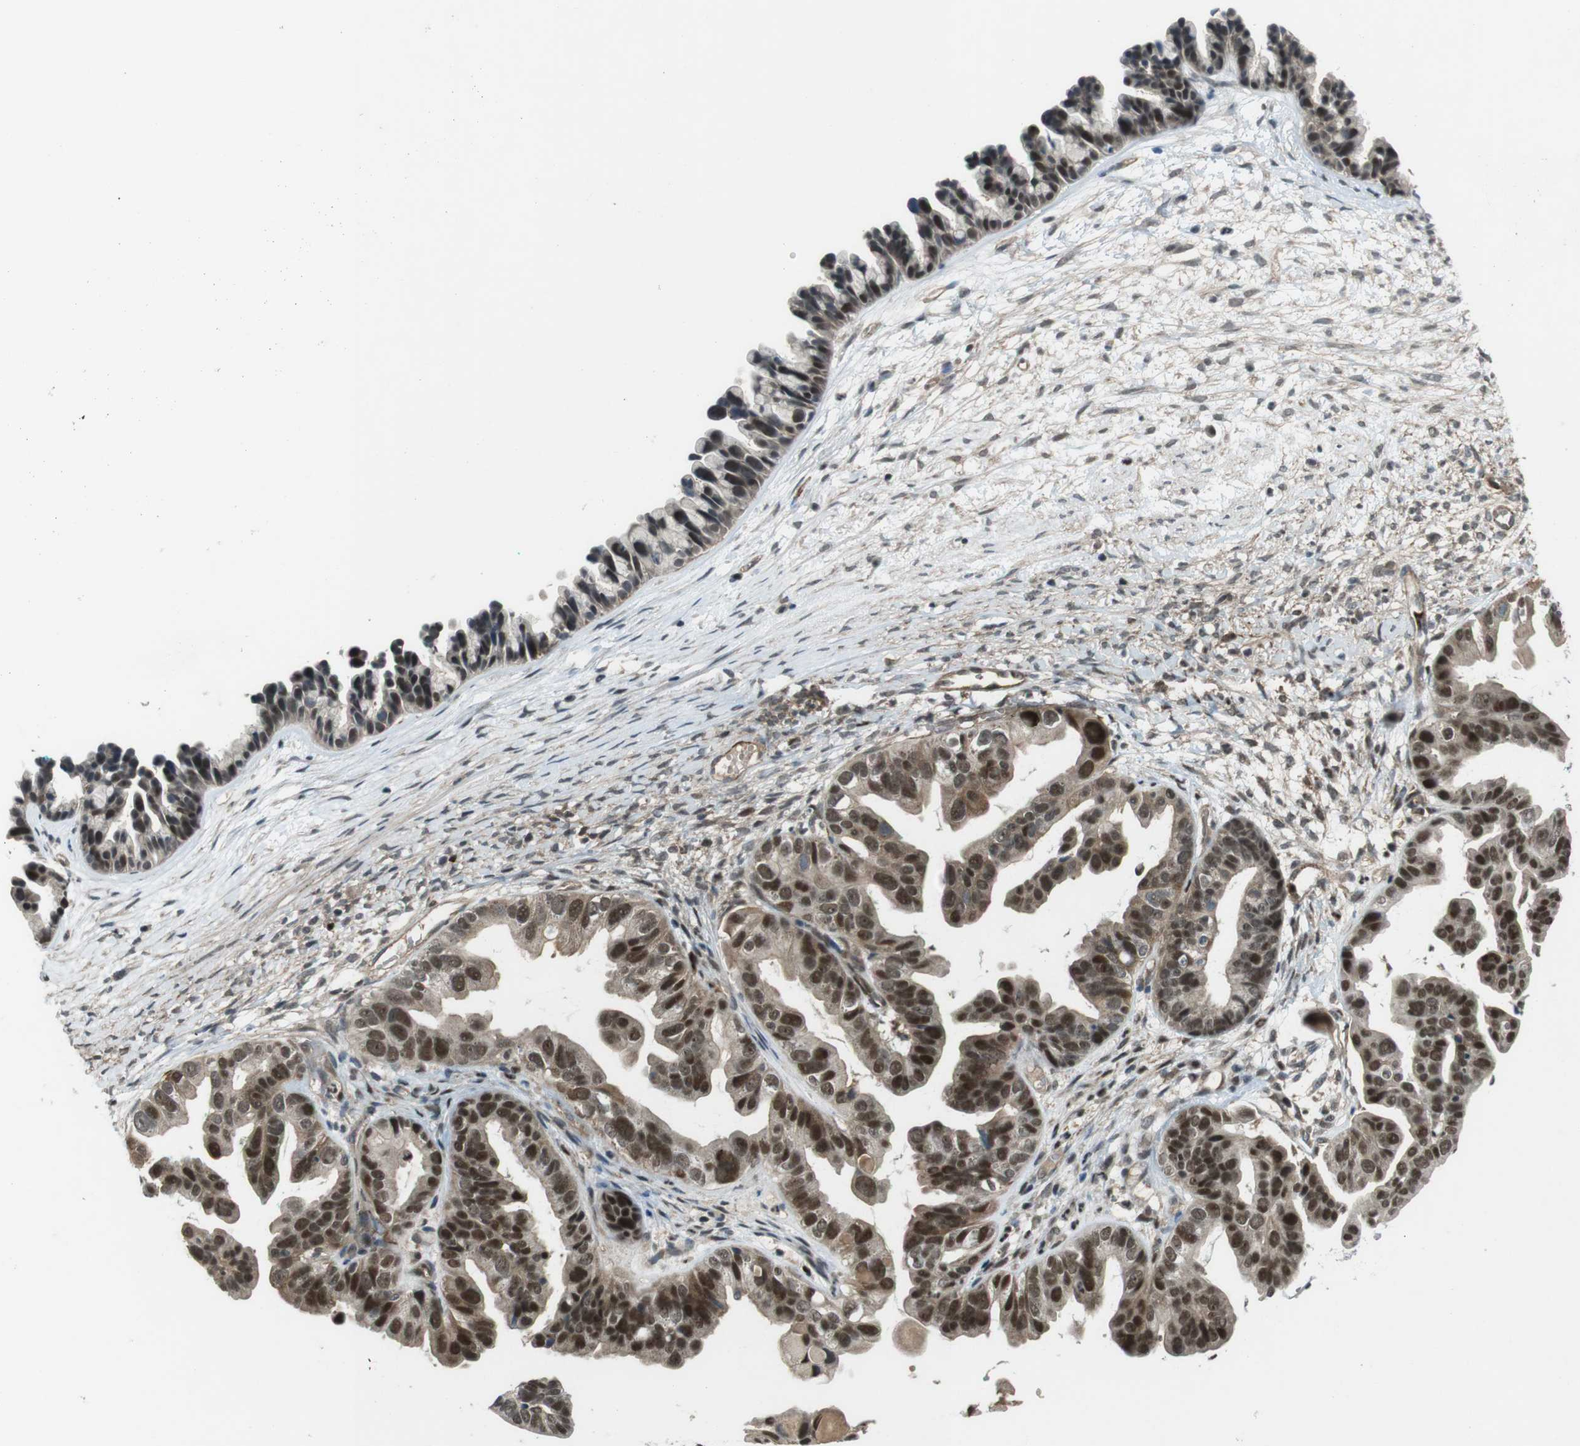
{"staining": {"intensity": "strong", "quantity": ">75%", "location": "nuclear"}, "tissue": "ovarian cancer", "cell_type": "Tumor cells", "image_type": "cancer", "snomed": [{"axis": "morphology", "description": "Cystadenocarcinoma, serous, NOS"}, {"axis": "topography", "description": "Ovary"}], "caption": "A high-resolution micrograph shows IHC staining of ovarian cancer (serous cystadenocarcinoma), which displays strong nuclear expression in about >75% of tumor cells.", "gene": "MAPKAPK5", "patient": {"sex": "female", "age": 56}}